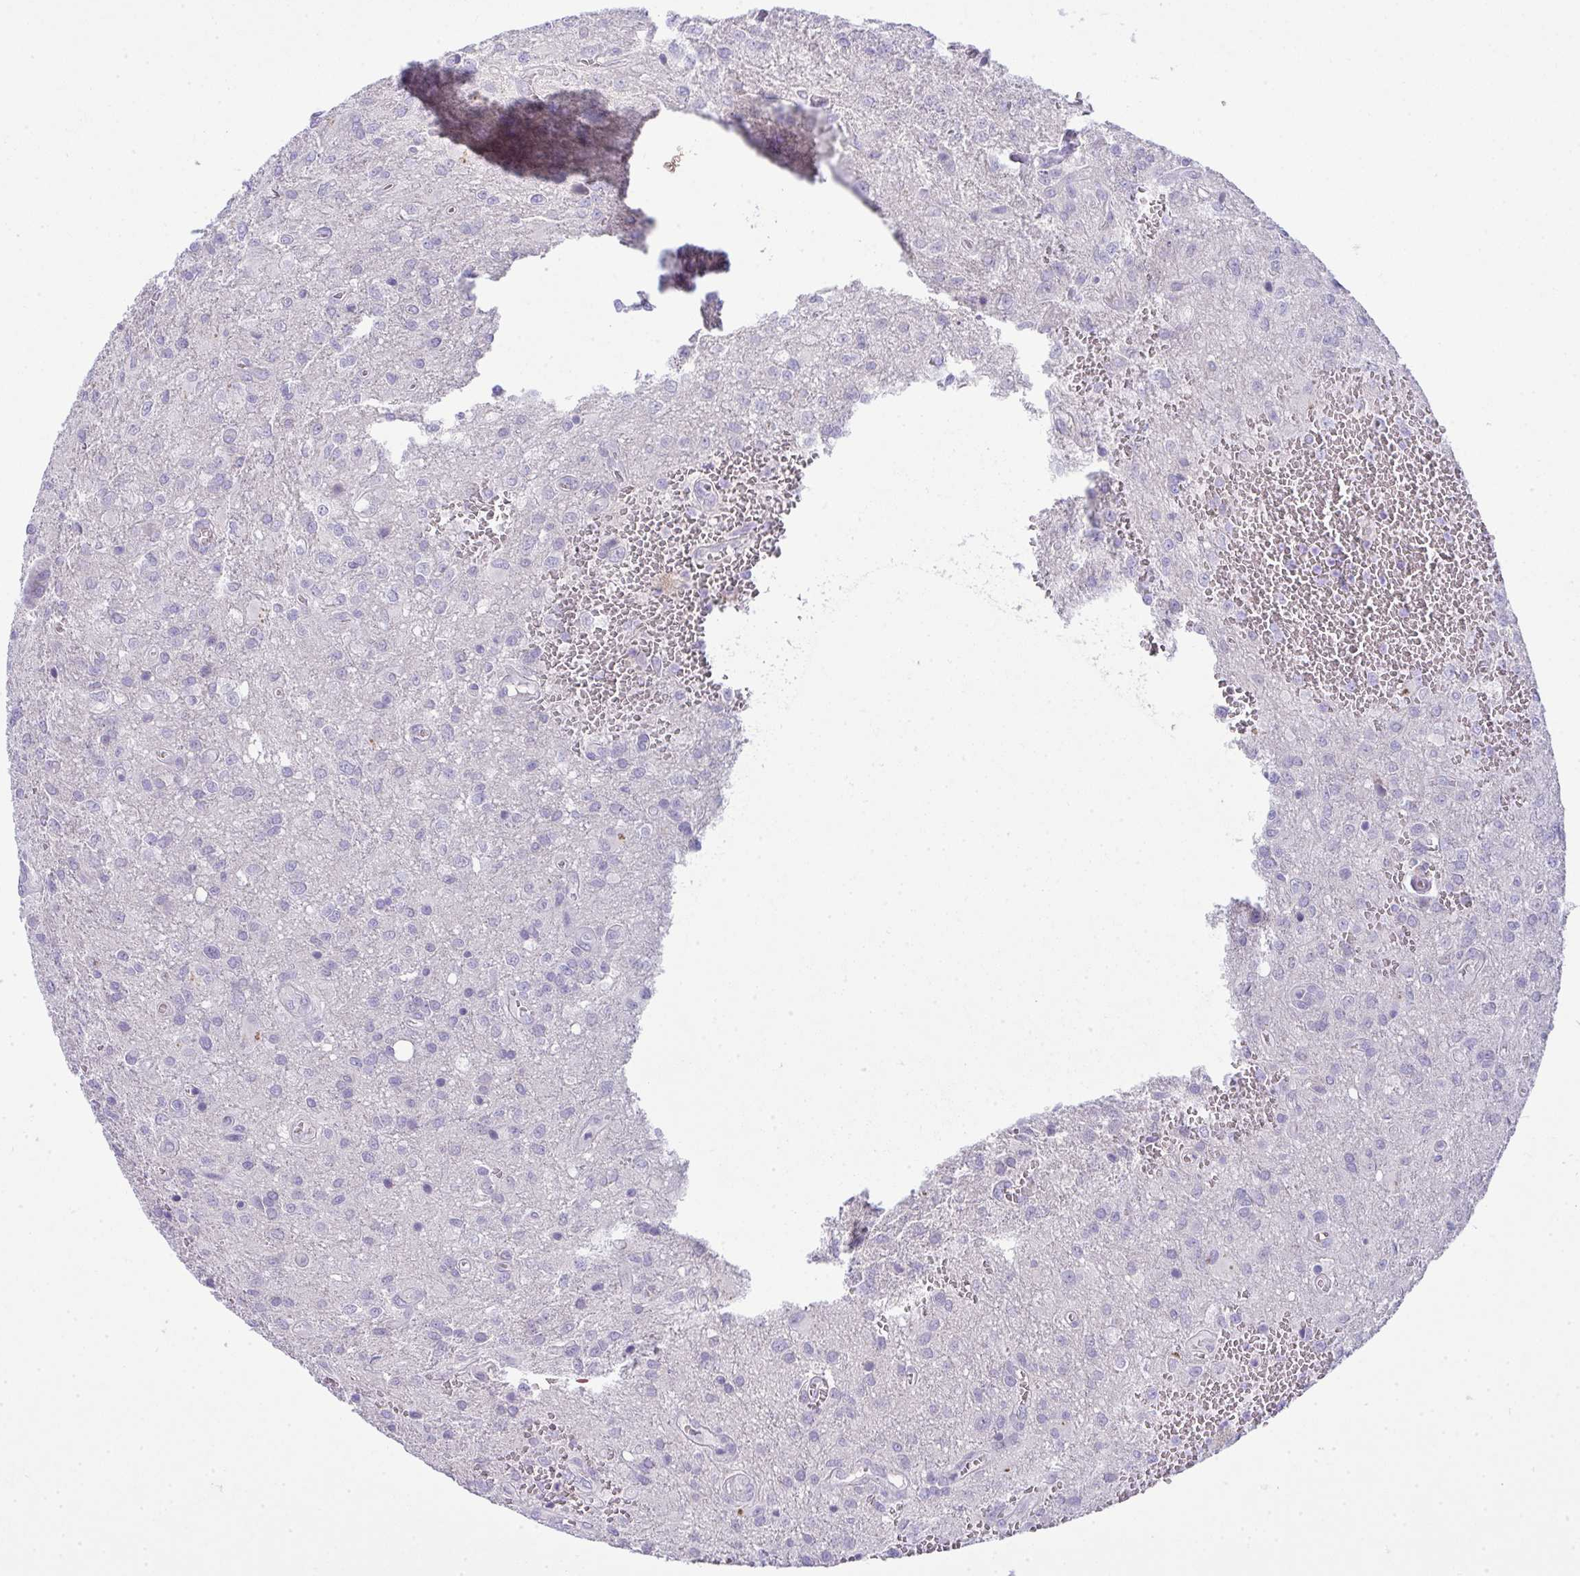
{"staining": {"intensity": "negative", "quantity": "none", "location": "none"}, "tissue": "glioma", "cell_type": "Tumor cells", "image_type": "cancer", "snomed": [{"axis": "morphology", "description": "Glioma, malignant, Low grade"}, {"axis": "topography", "description": "Brain"}], "caption": "Immunohistochemical staining of glioma displays no significant positivity in tumor cells.", "gene": "SPTB", "patient": {"sex": "male", "age": 66}}